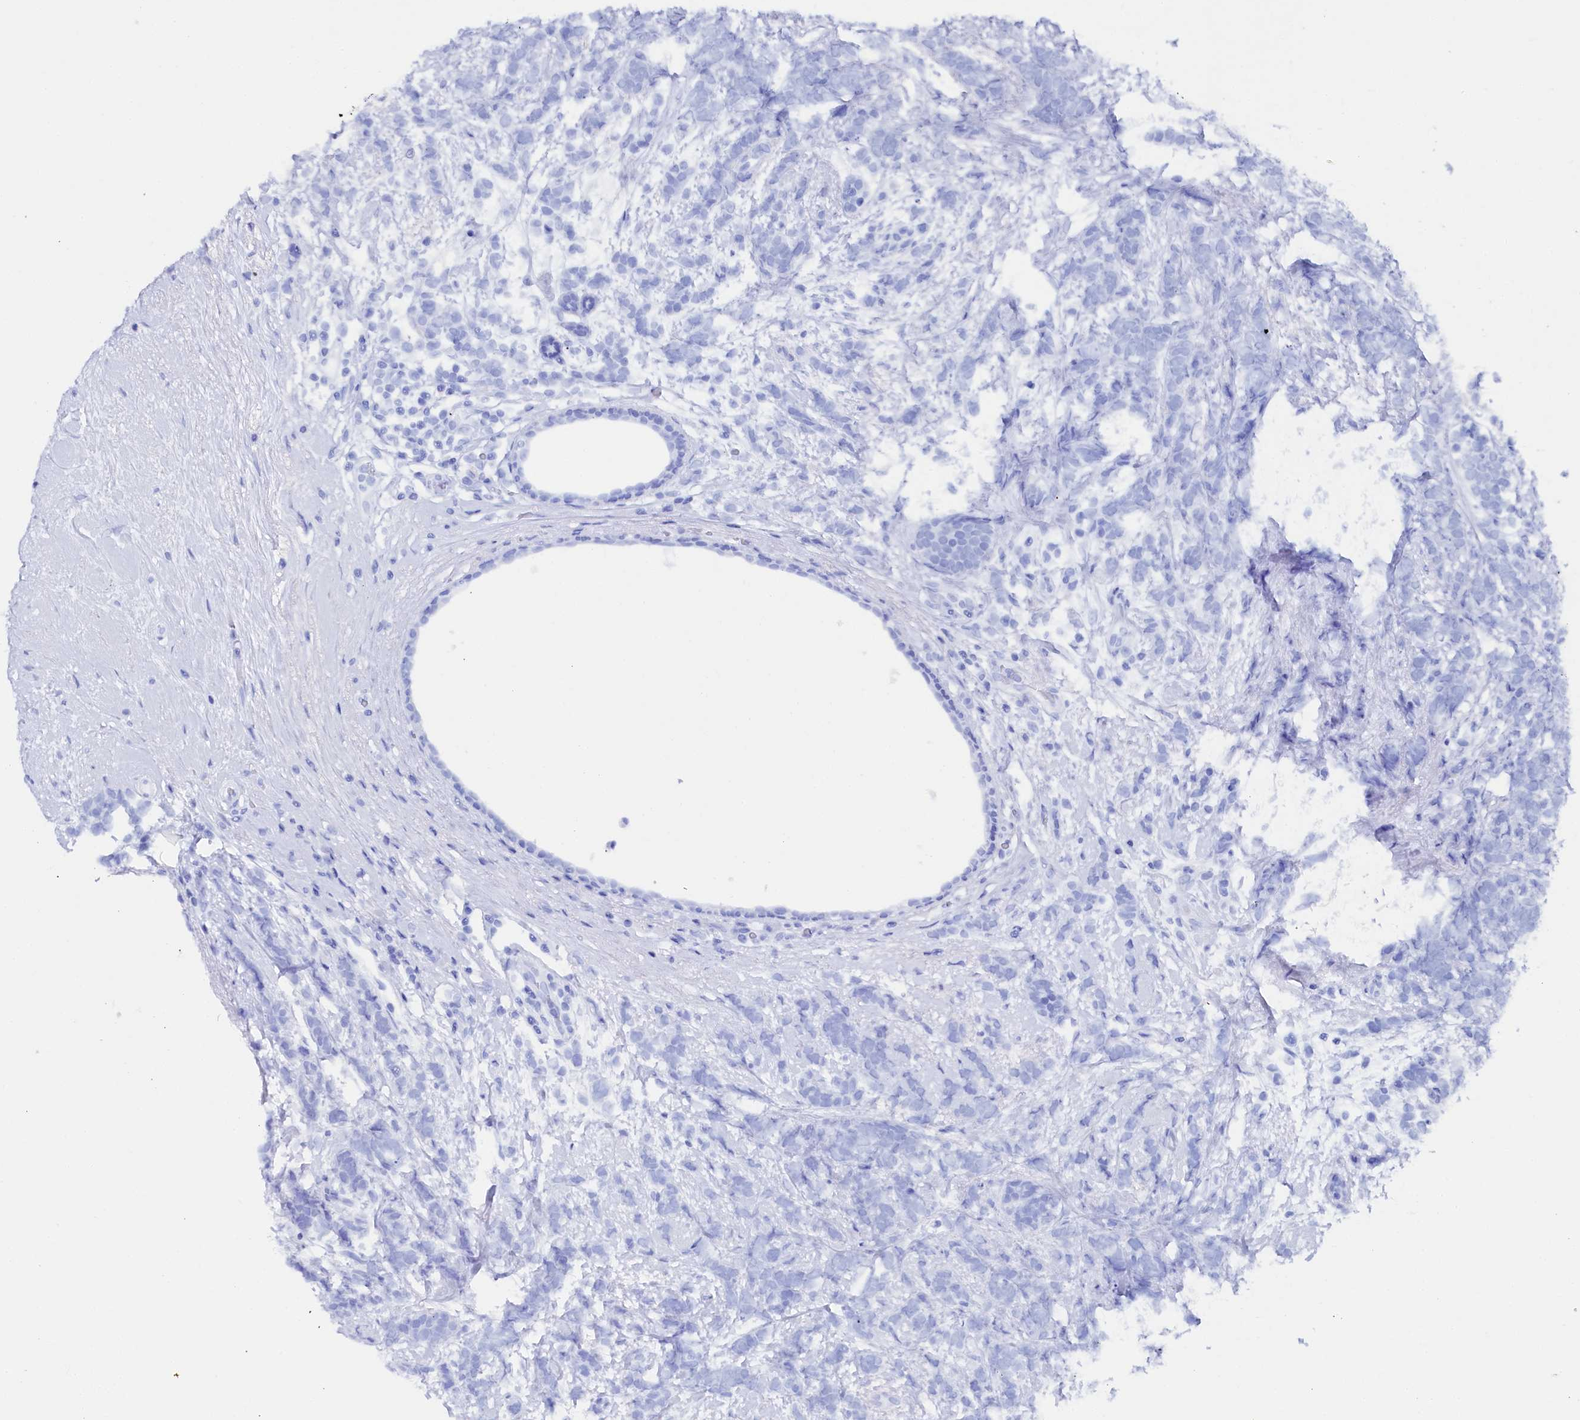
{"staining": {"intensity": "negative", "quantity": "none", "location": "none"}, "tissue": "breast cancer", "cell_type": "Tumor cells", "image_type": "cancer", "snomed": [{"axis": "morphology", "description": "Lobular carcinoma"}, {"axis": "topography", "description": "Breast"}], "caption": "Tumor cells show no significant protein positivity in breast lobular carcinoma.", "gene": "TIGD4", "patient": {"sex": "female", "age": 58}}